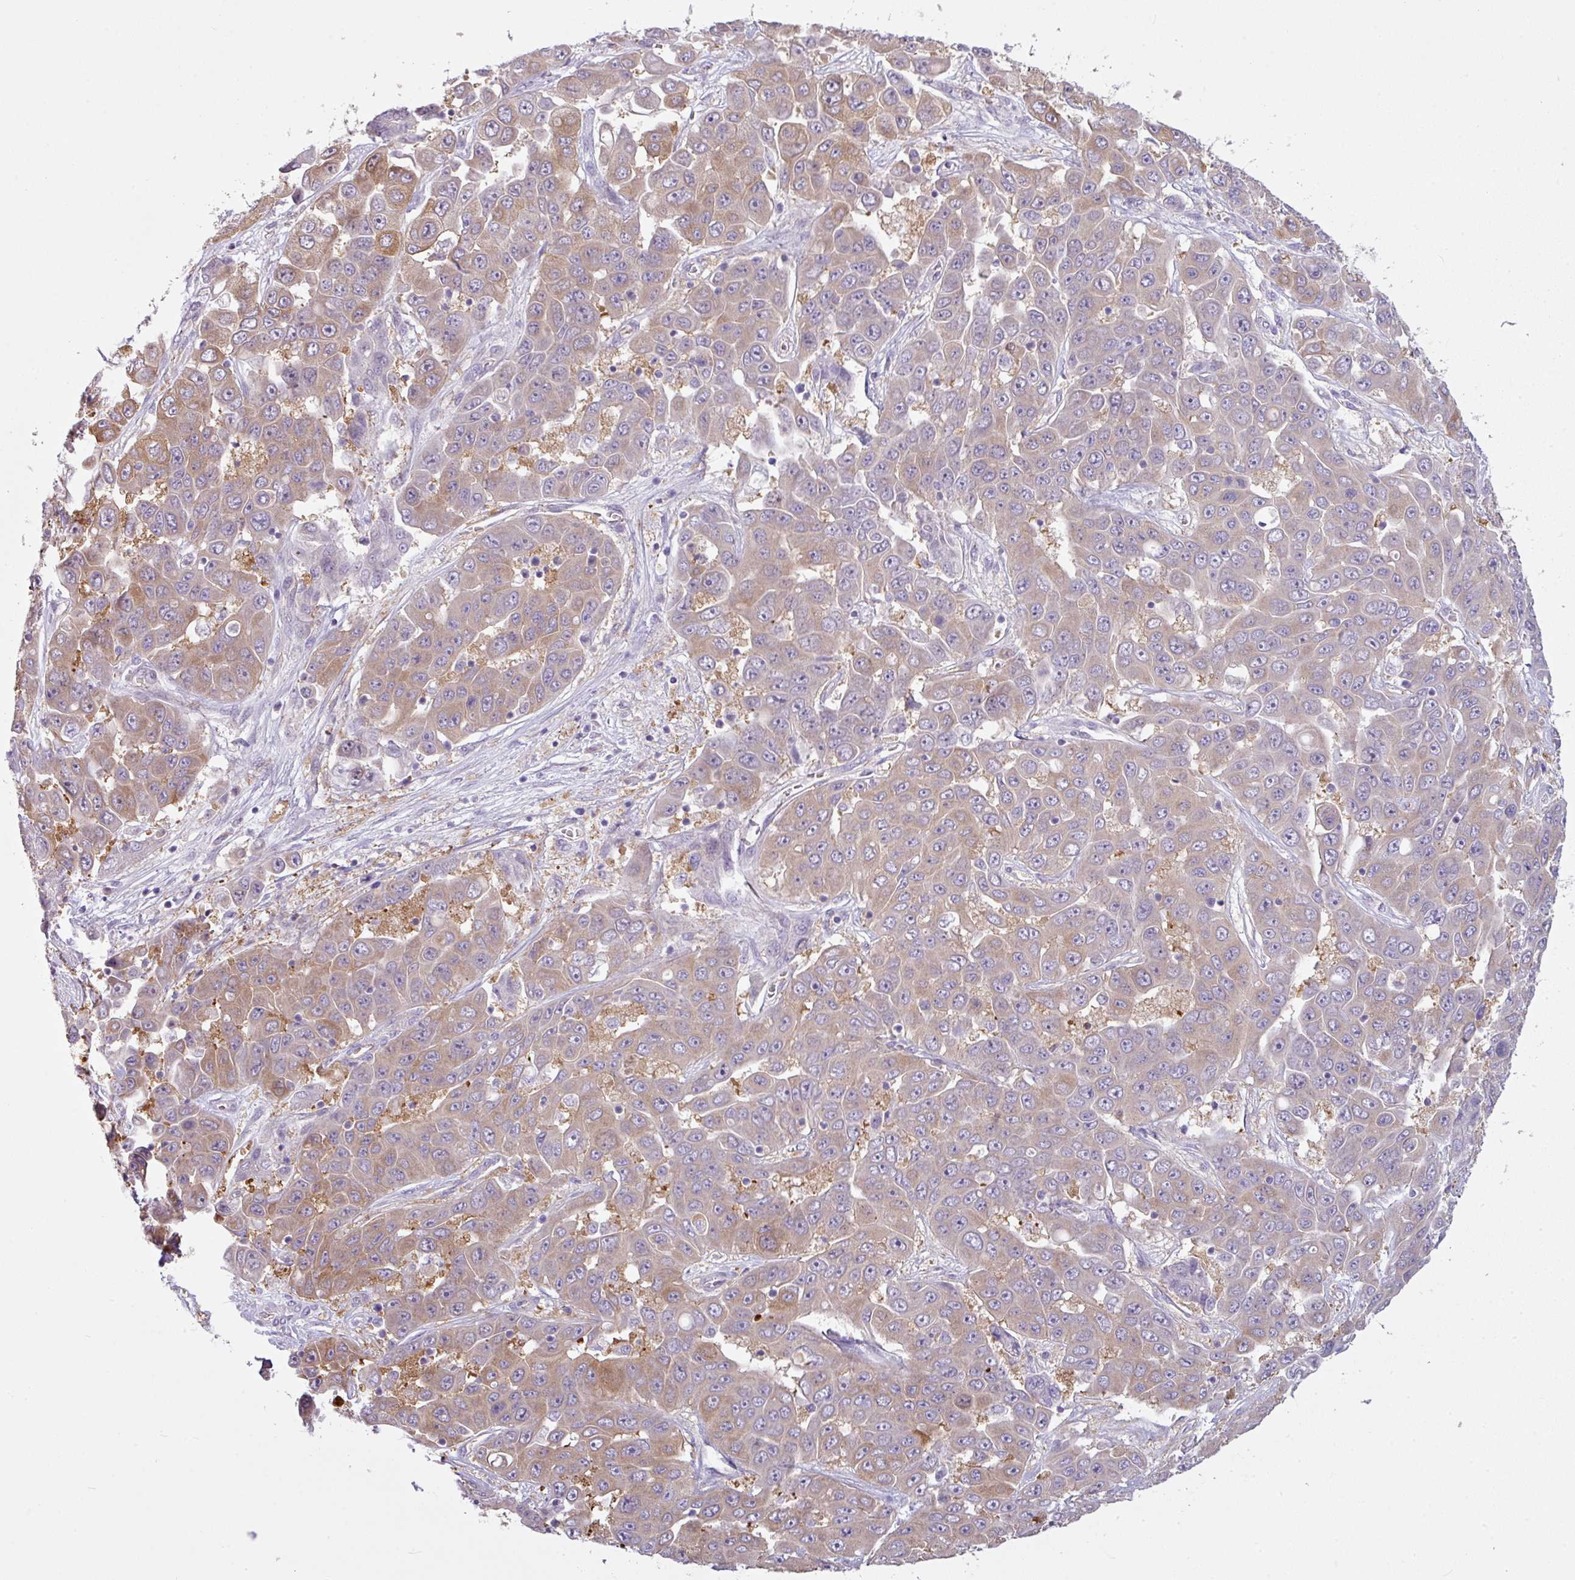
{"staining": {"intensity": "weak", "quantity": ">75%", "location": "cytoplasmic/membranous"}, "tissue": "liver cancer", "cell_type": "Tumor cells", "image_type": "cancer", "snomed": [{"axis": "morphology", "description": "Cholangiocarcinoma"}, {"axis": "topography", "description": "Liver"}], "caption": "This image demonstrates liver cholangiocarcinoma stained with immunohistochemistry to label a protein in brown. The cytoplasmic/membranous of tumor cells show weak positivity for the protein. Nuclei are counter-stained blue.", "gene": "CAMK2B", "patient": {"sex": "female", "age": 52}}